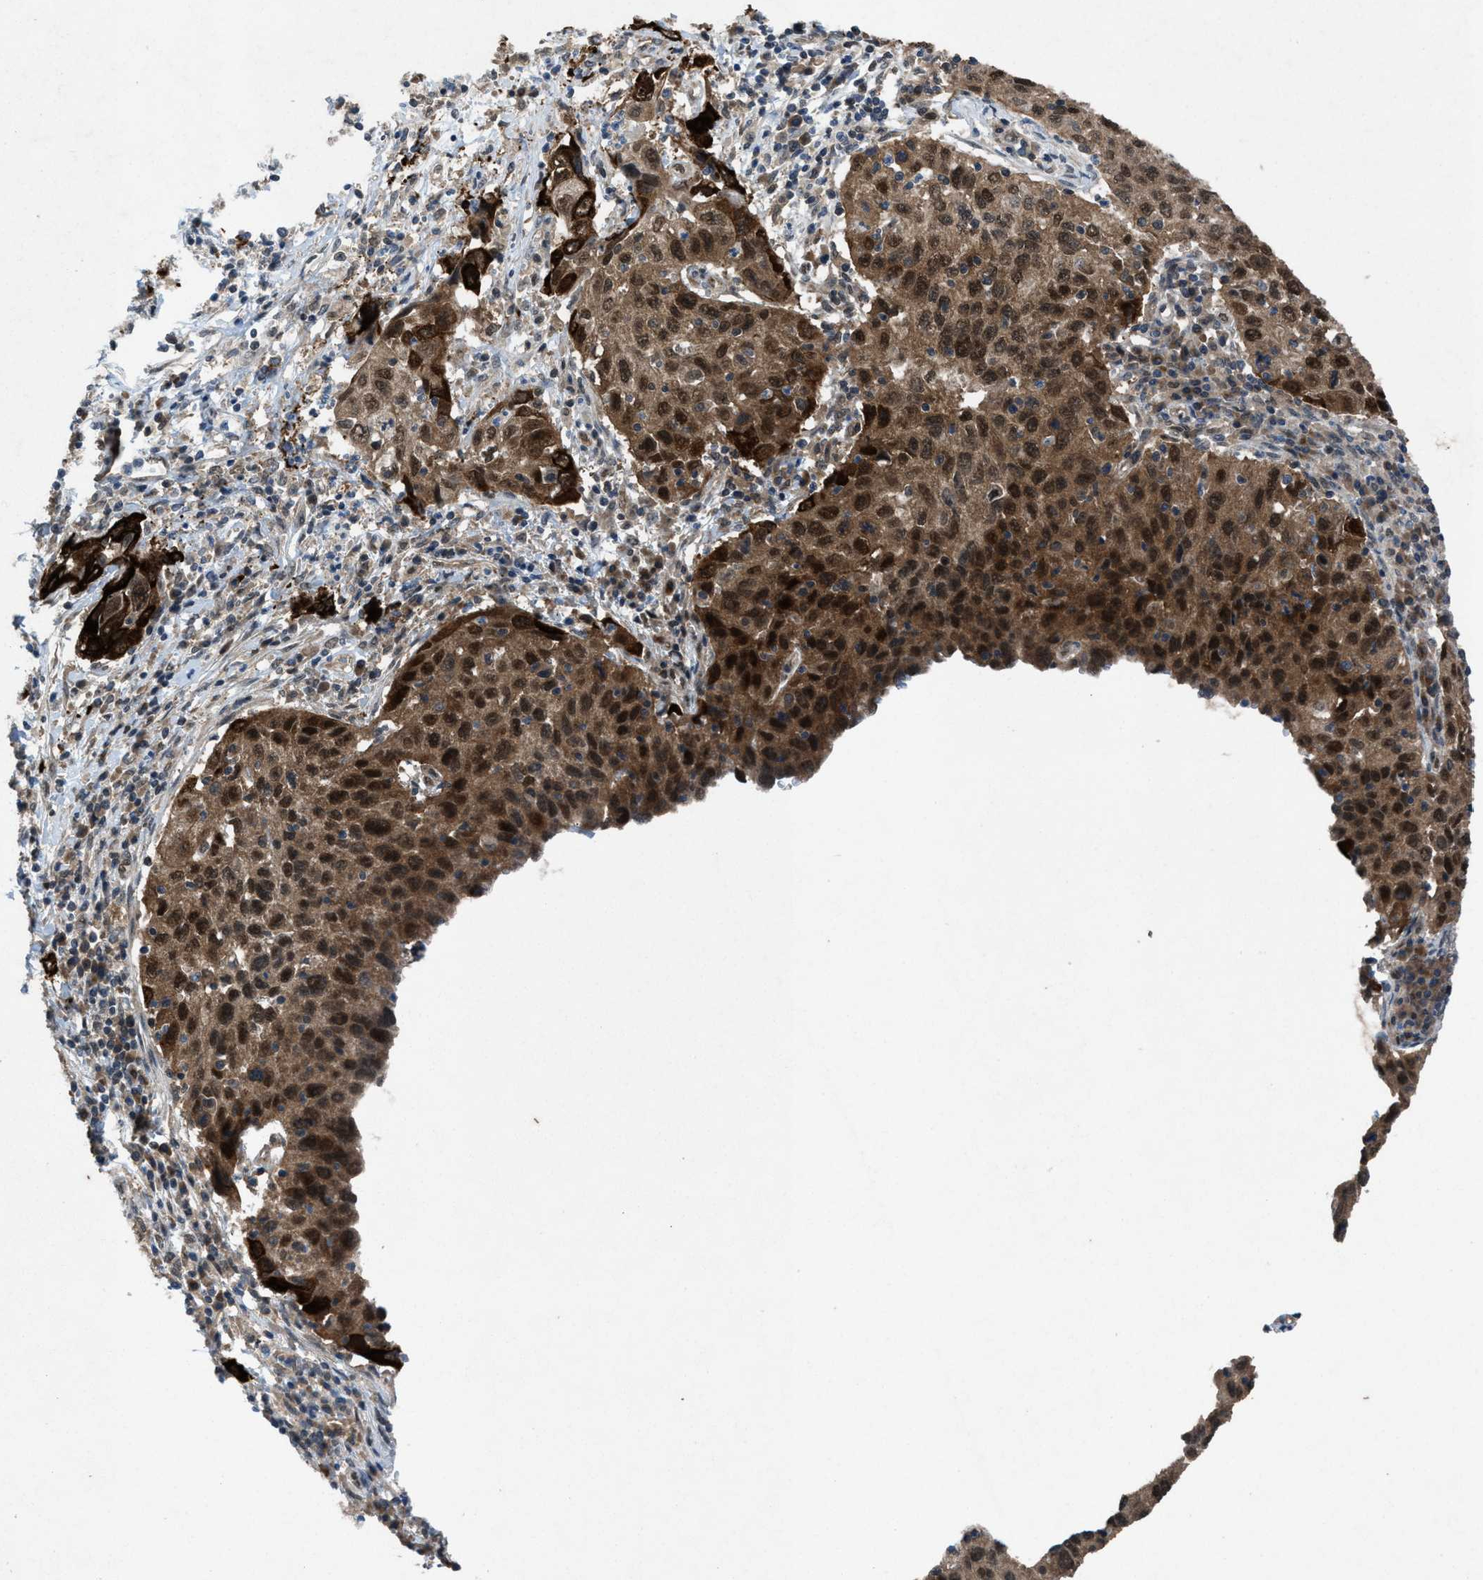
{"staining": {"intensity": "strong", "quantity": ">75%", "location": "cytoplasmic/membranous,nuclear"}, "tissue": "cervical cancer", "cell_type": "Tumor cells", "image_type": "cancer", "snomed": [{"axis": "morphology", "description": "Squamous cell carcinoma, NOS"}, {"axis": "topography", "description": "Cervix"}], "caption": "Human squamous cell carcinoma (cervical) stained with a brown dye demonstrates strong cytoplasmic/membranous and nuclear positive expression in approximately >75% of tumor cells.", "gene": "PLAA", "patient": {"sex": "female", "age": 53}}